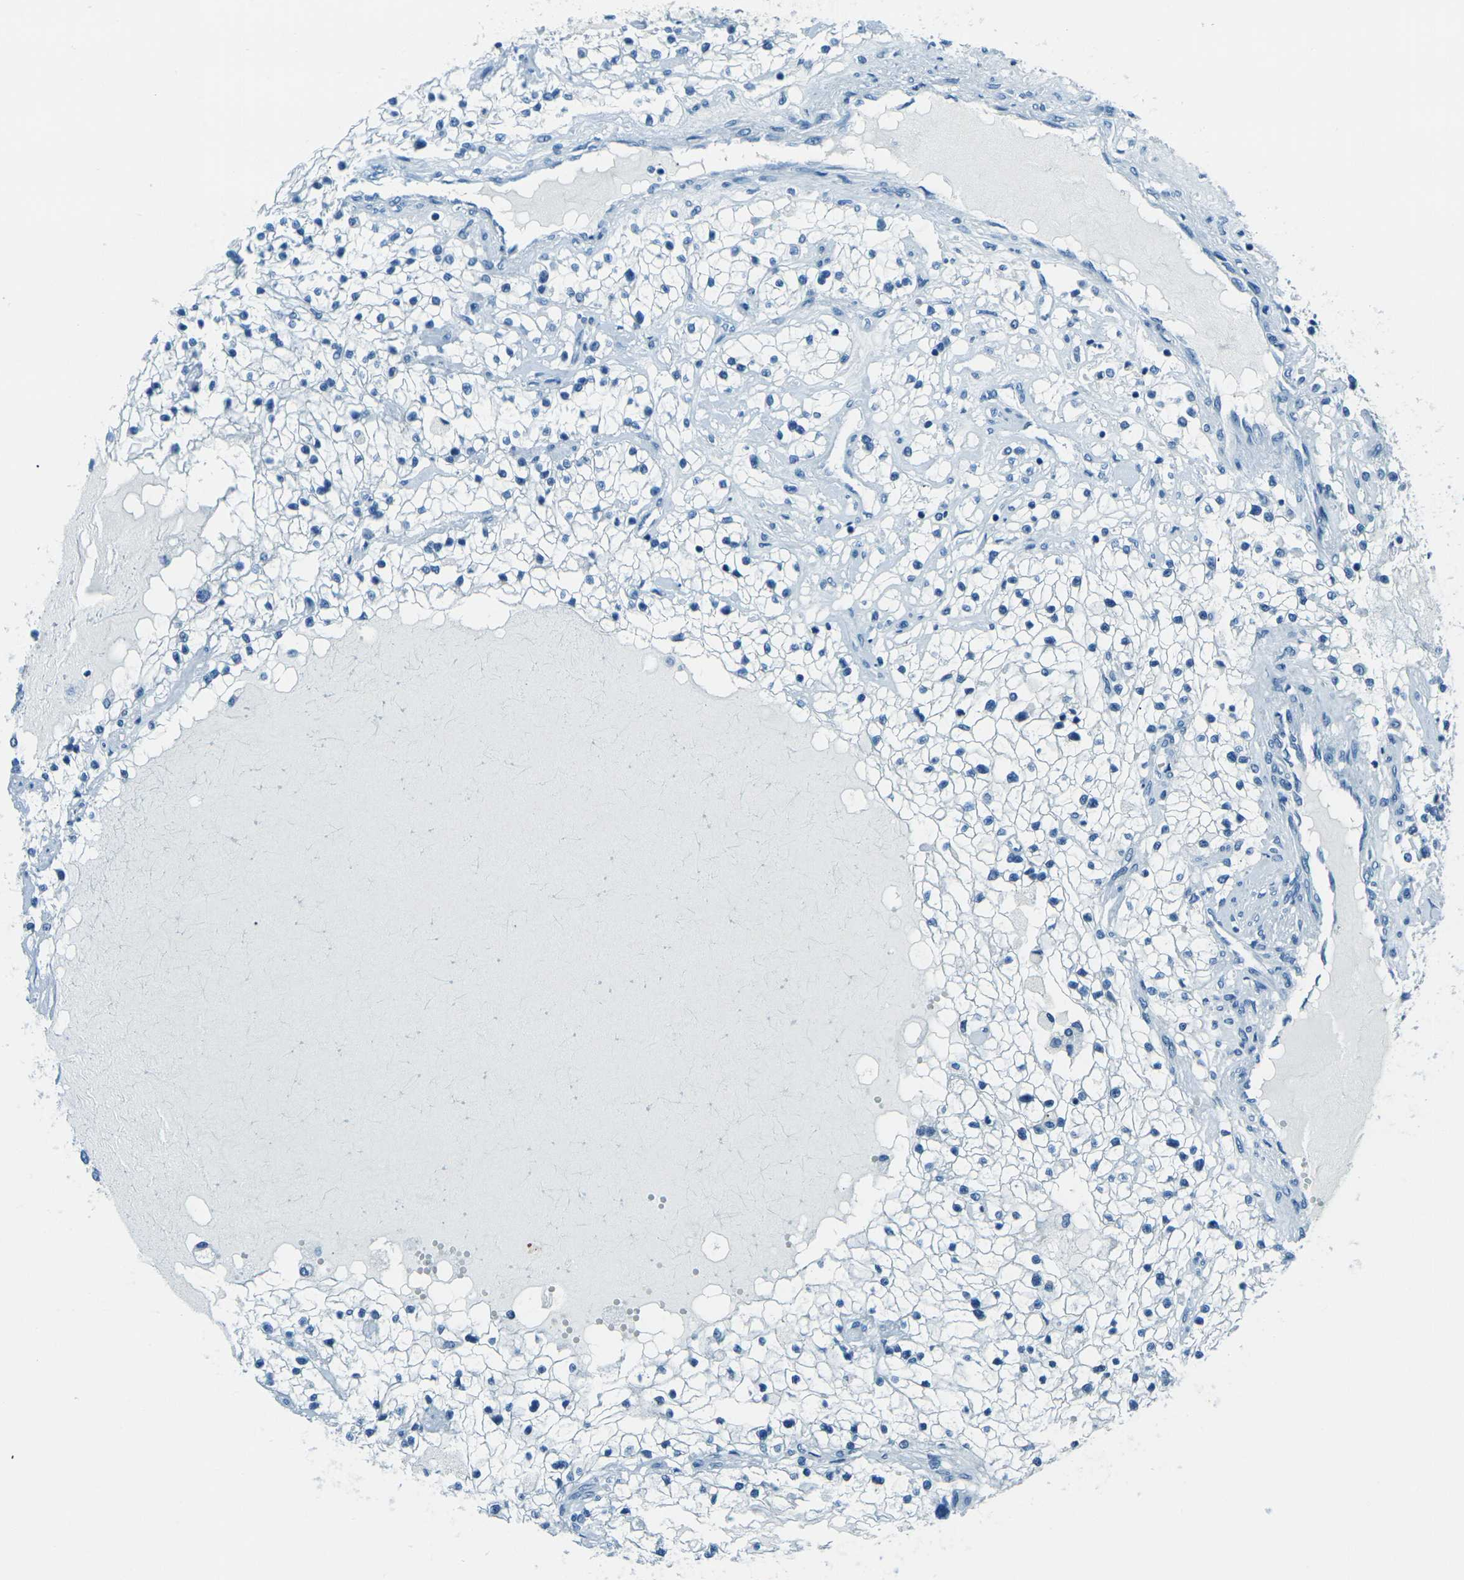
{"staining": {"intensity": "negative", "quantity": "none", "location": "none"}, "tissue": "renal cancer", "cell_type": "Tumor cells", "image_type": "cancer", "snomed": [{"axis": "morphology", "description": "Adenocarcinoma, NOS"}, {"axis": "topography", "description": "Kidney"}], "caption": "Immunohistochemistry photomicrograph of neoplastic tissue: human renal cancer (adenocarcinoma) stained with DAB displays no significant protein staining in tumor cells.", "gene": "OCLN", "patient": {"sex": "male", "age": 68}}